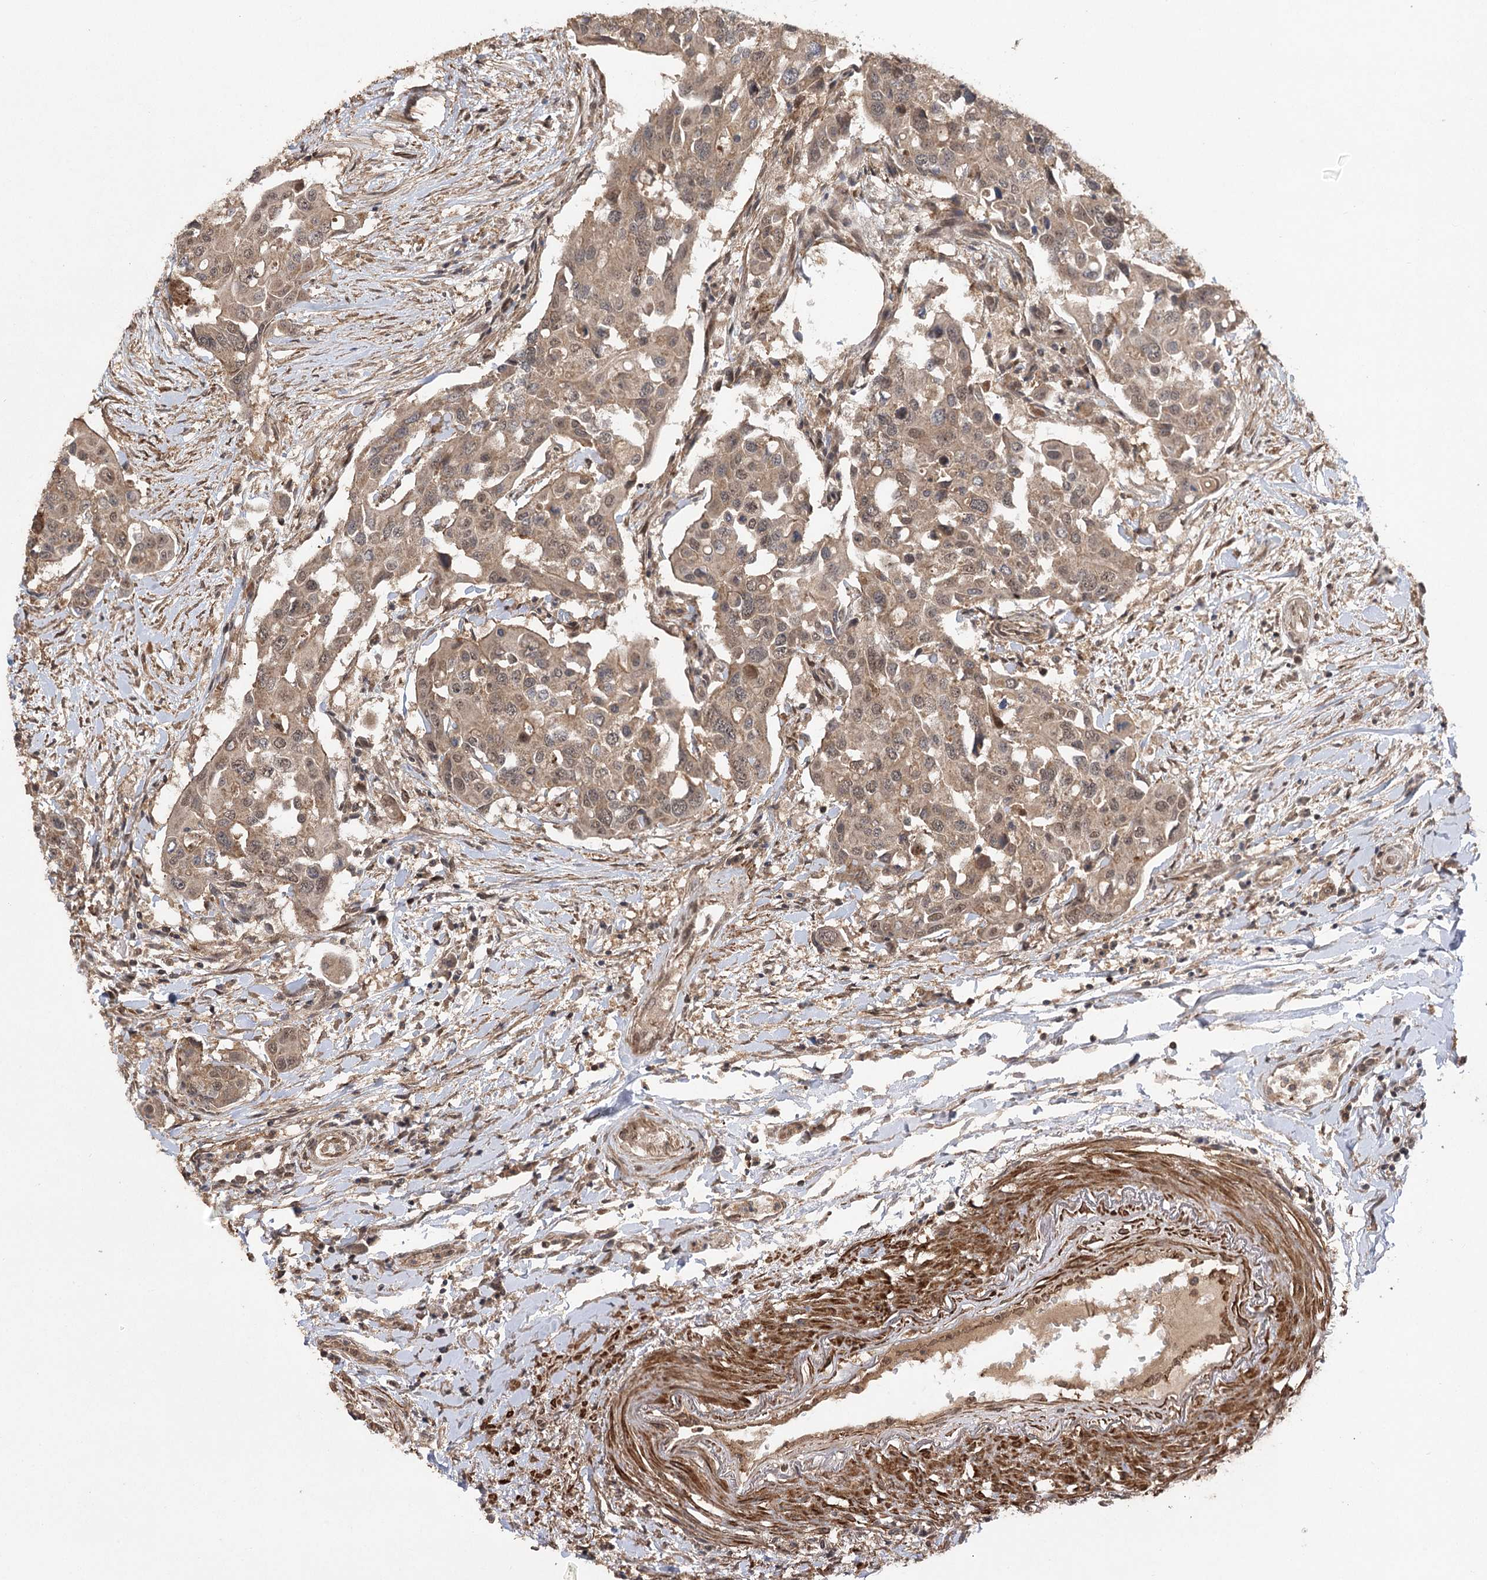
{"staining": {"intensity": "moderate", "quantity": ">75%", "location": "cytoplasmic/membranous,nuclear"}, "tissue": "colorectal cancer", "cell_type": "Tumor cells", "image_type": "cancer", "snomed": [{"axis": "morphology", "description": "Adenocarcinoma, NOS"}, {"axis": "topography", "description": "Colon"}], "caption": "A medium amount of moderate cytoplasmic/membranous and nuclear positivity is seen in approximately >75% of tumor cells in colorectal adenocarcinoma tissue.", "gene": "TENM2", "patient": {"sex": "male", "age": 77}}